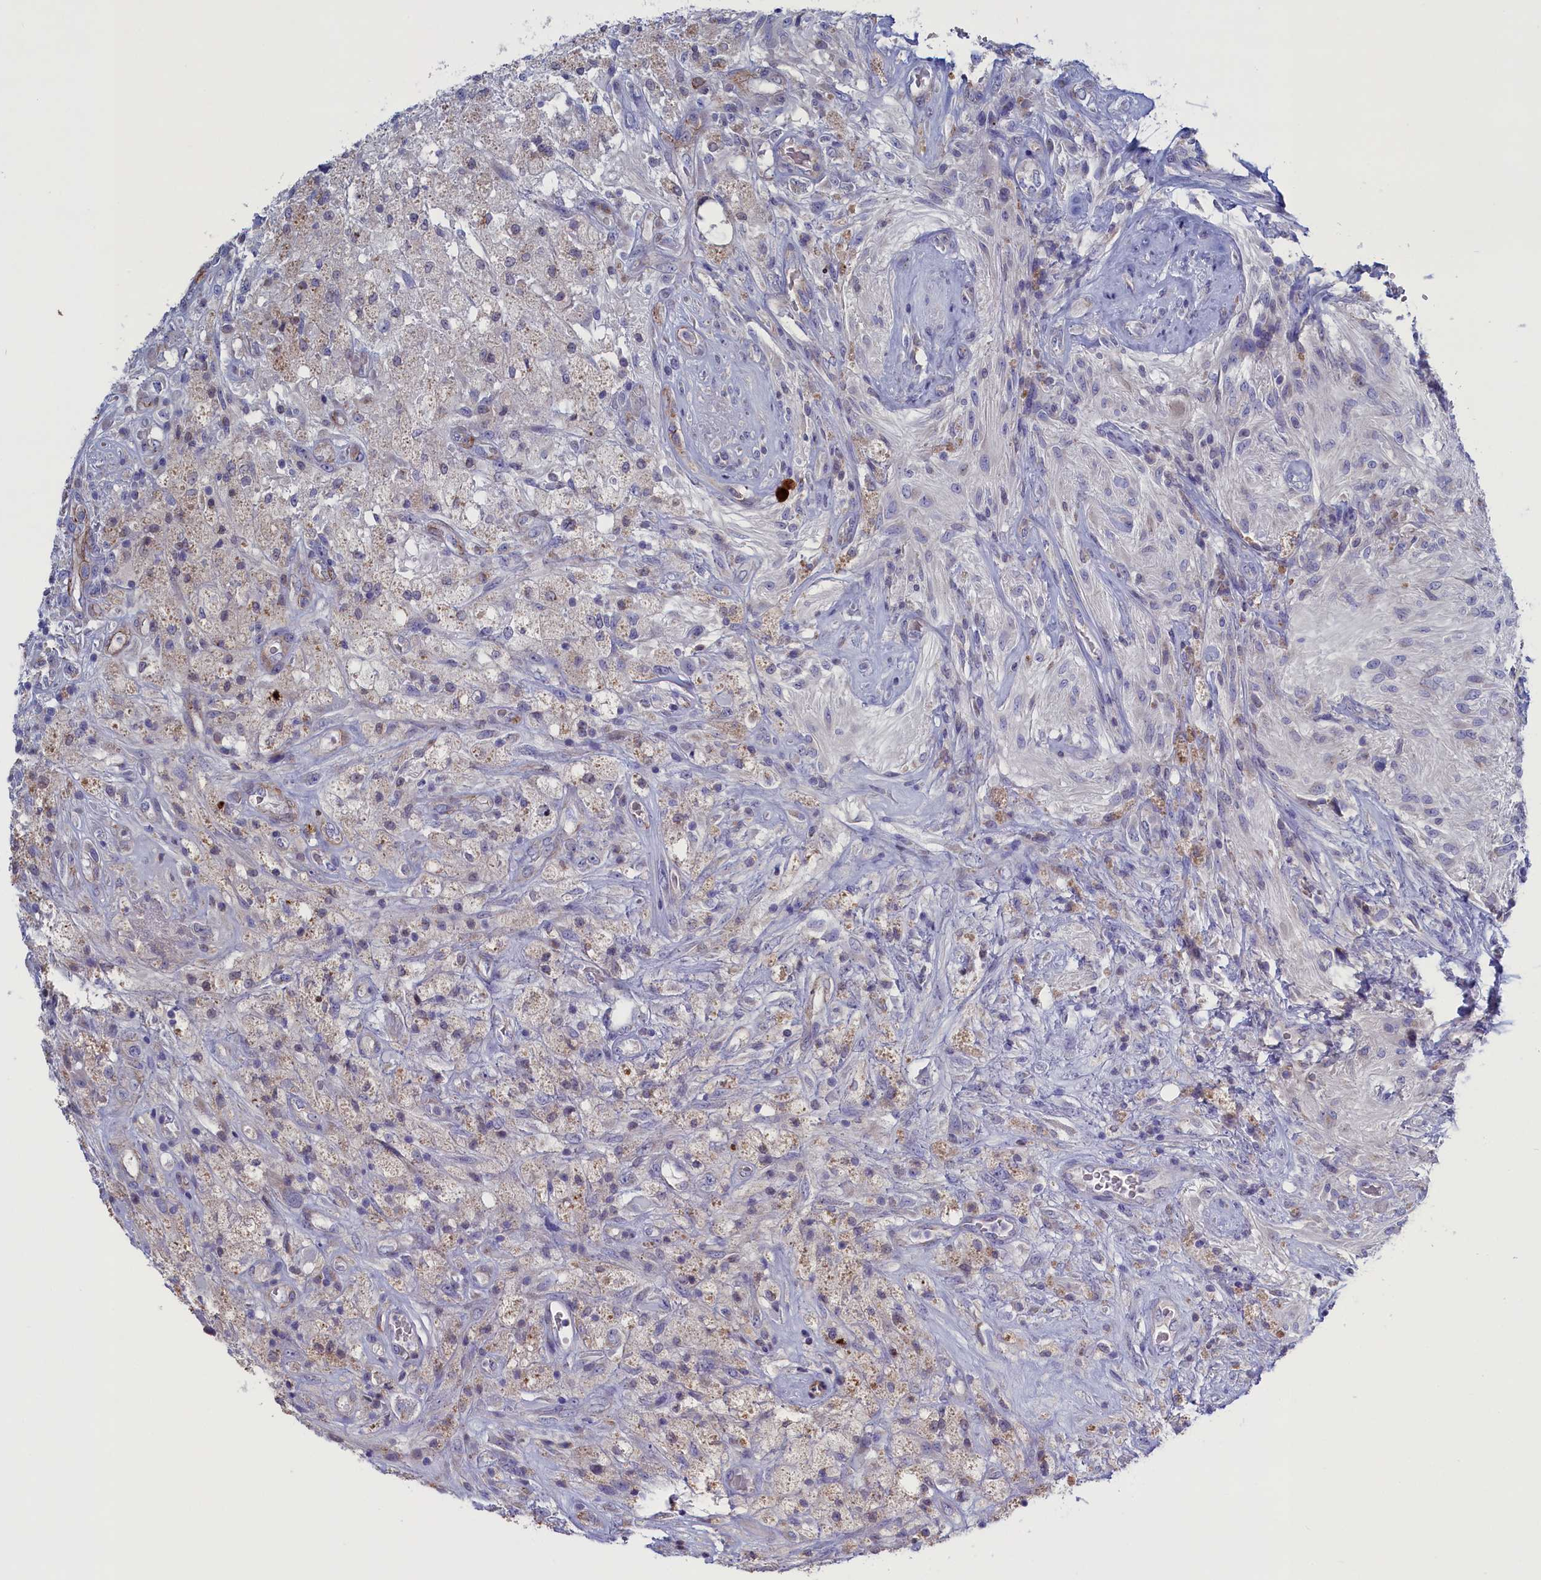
{"staining": {"intensity": "negative", "quantity": "none", "location": "none"}, "tissue": "glioma", "cell_type": "Tumor cells", "image_type": "cancer", "snomed": [{"axis": "morphology", "description": "Glioma, malignant, High grade"}, {"axis": "topography", "description": "Brain"}], "caption": "Tumor cells show no significant expression in high-grade glioma (malignant). (Immunohistochemistry (ihc), brightfield microscopy, high magnification).", "gene": "GPR108", "patient": {"sex": "male", "age": 56}}